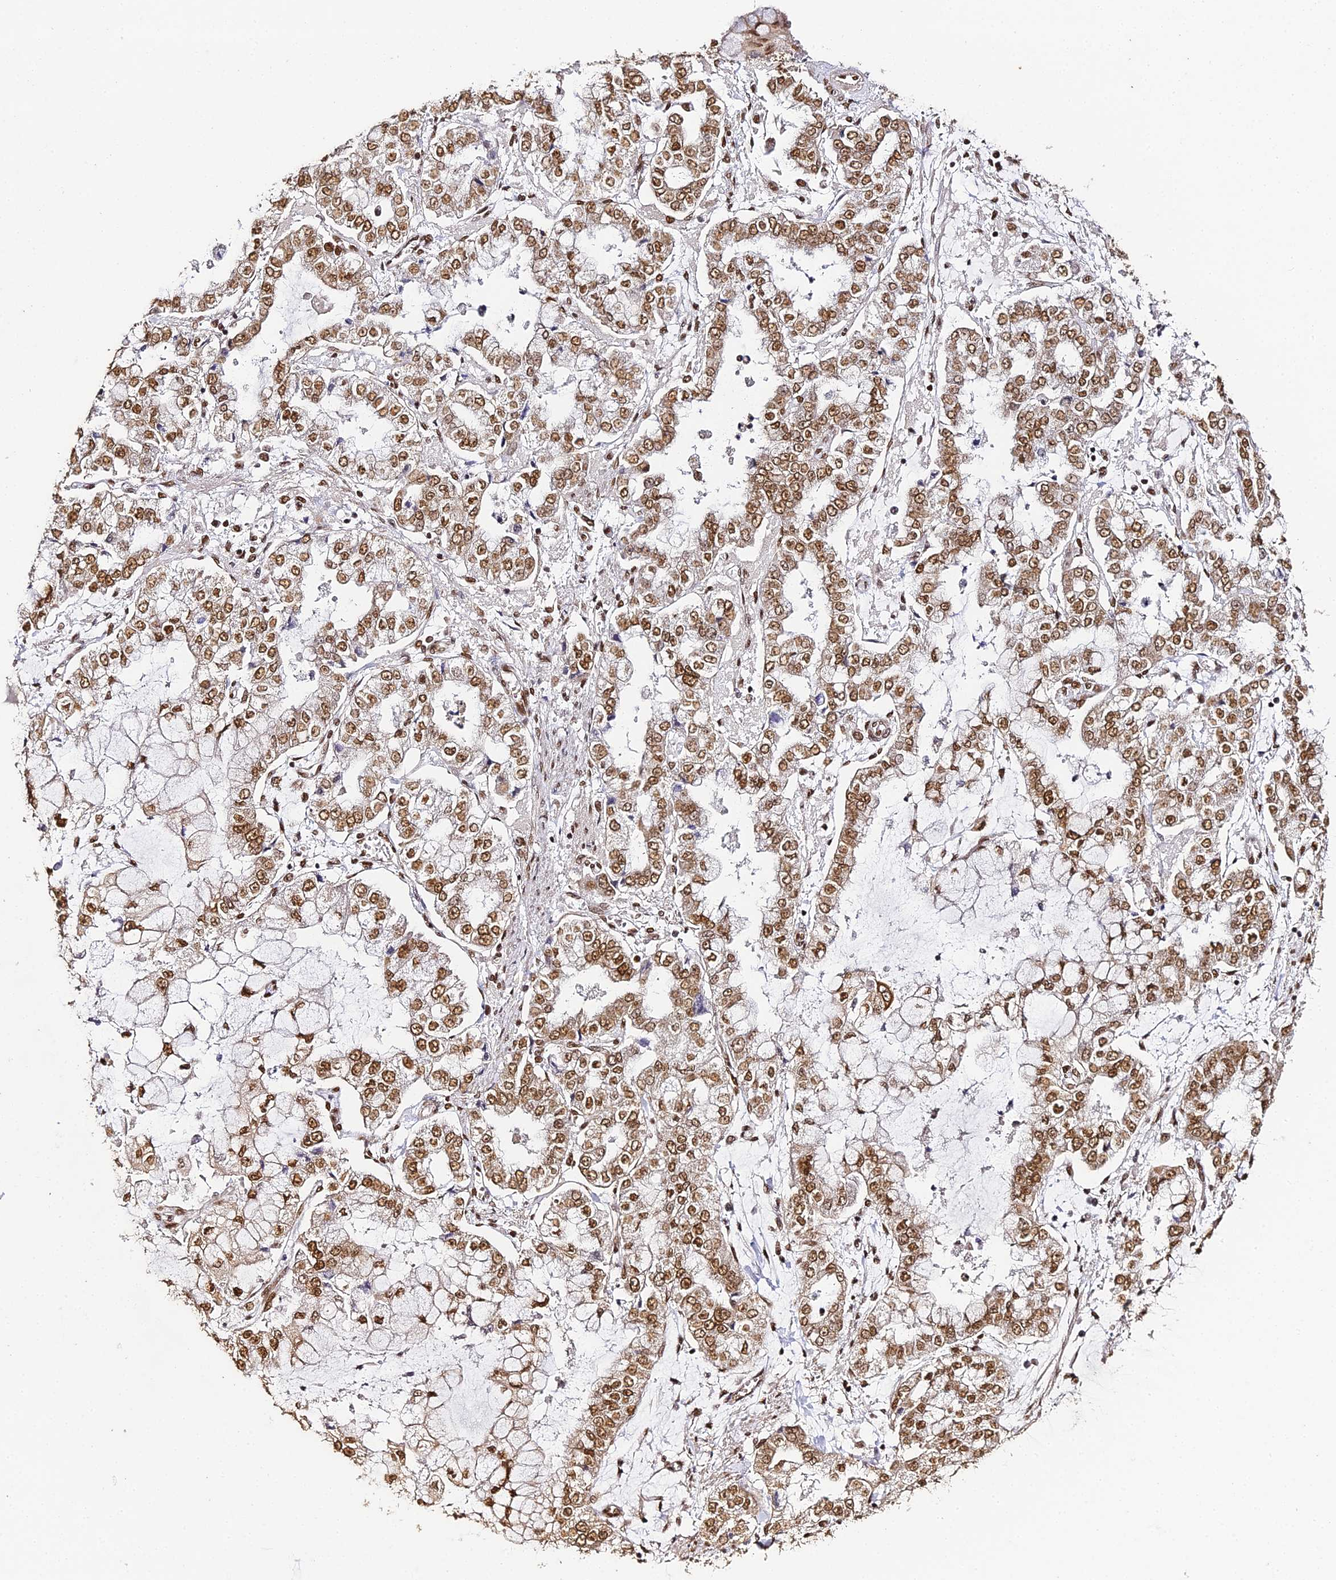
{"staining": {"intensity": "moderate", "quantity": ">75%", "location": "nuclear"}, "tissue": "stomach cancer", "cell_type": "Tumor cells", "image_type": "cancer", "snomed": [{"axis": "morphology", "description": "Adenocarcinoma, NOS"}, {"axis": "topography", "description": "Stomach"}], "caption": "Immunohistochemistry (IHC) of adenocarcinoma (stomach) displays medium levels of moderate nuclear expression in approximately >75% of tumor cells.", "gene": "HNRNPA1", "patient": {"sex": "male", "age": 76}}